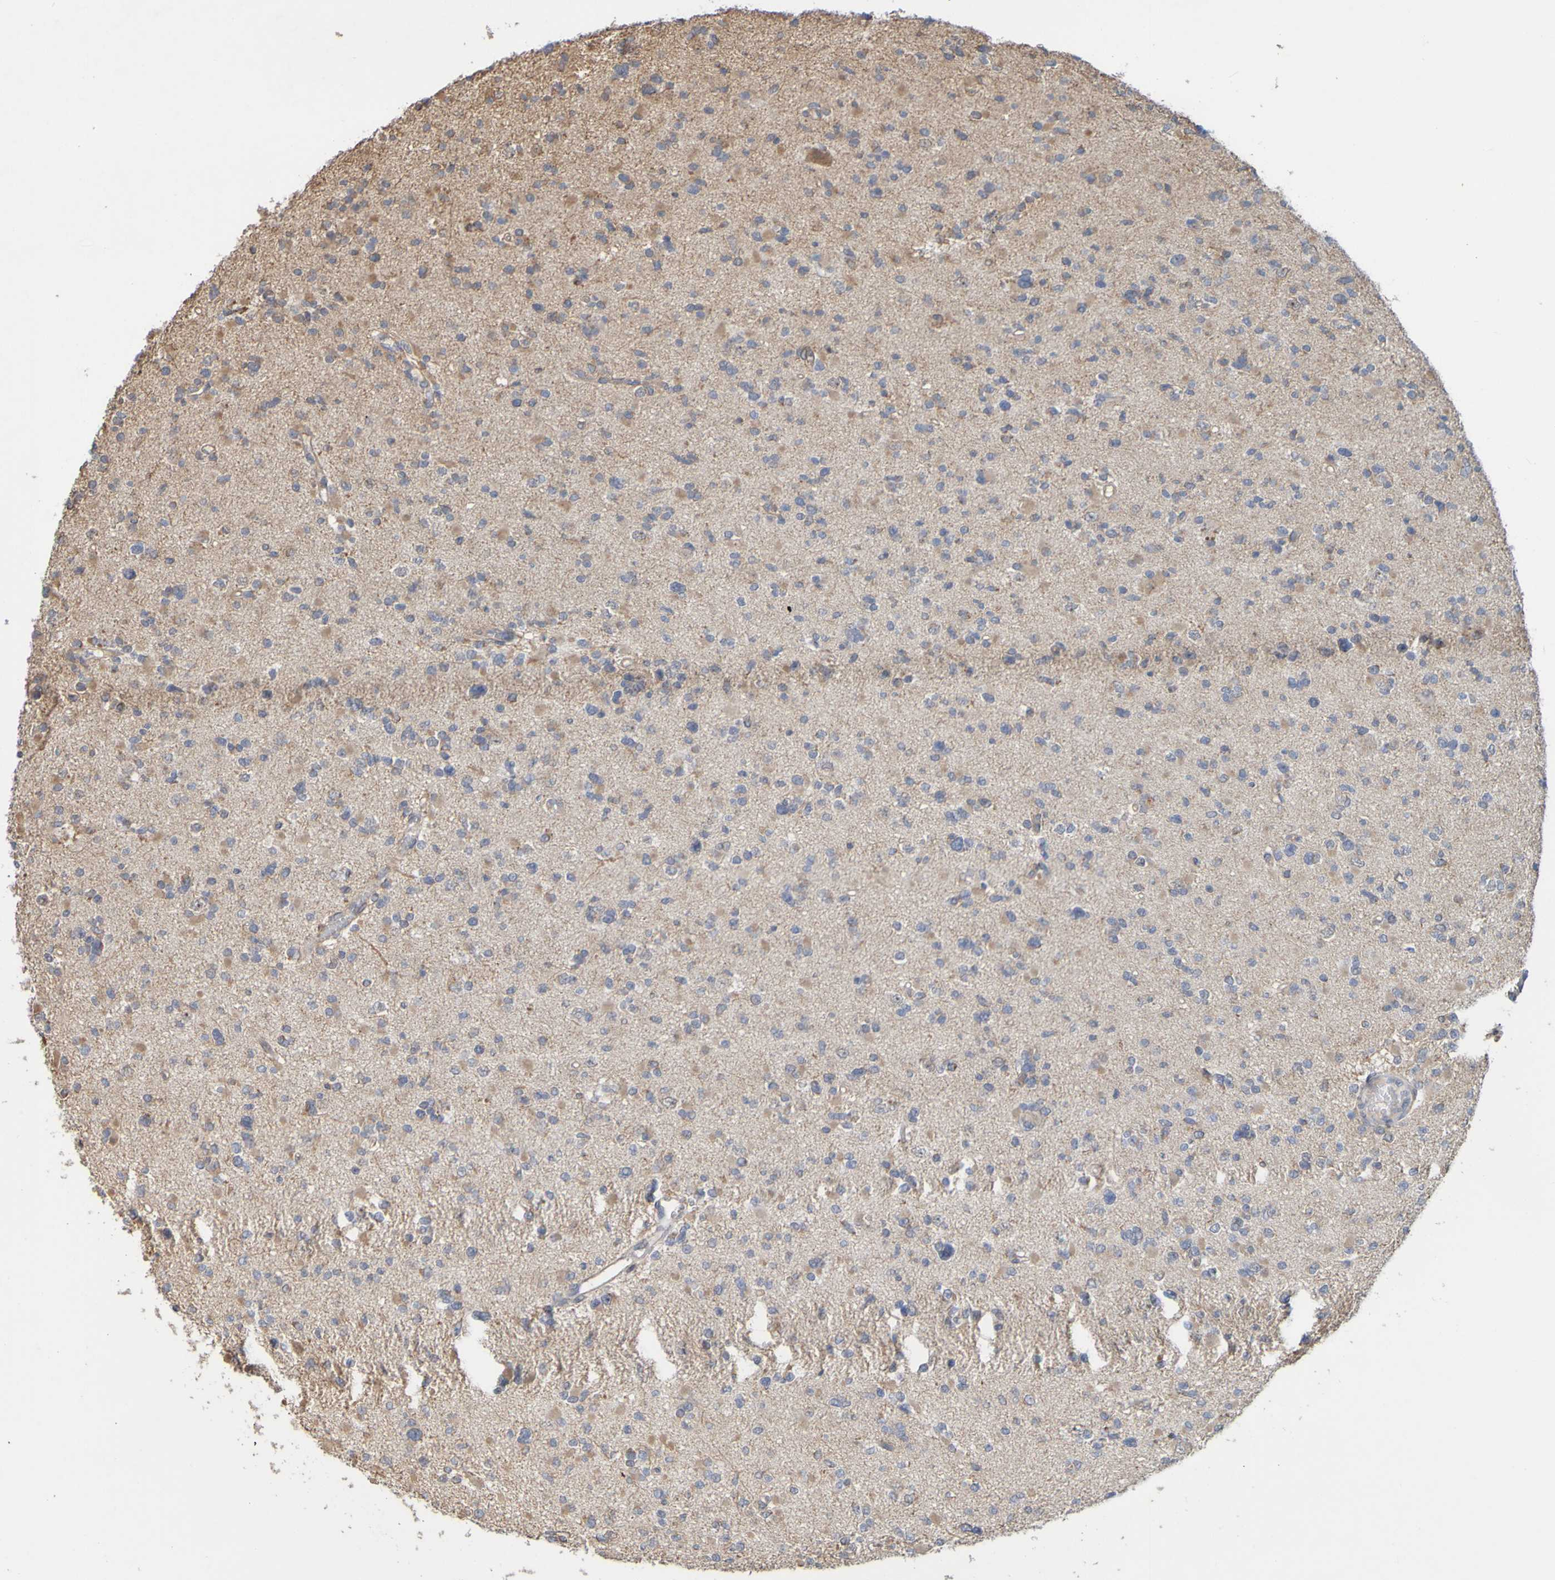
{"staining": {"intensity": "weak", "quantity": "25%-75%", "location": "cytoplasmic/membranous"}, "tissue": "glioma", "cell_type": "Tumor cells", "image_type": "cancer", "snomed": [{"axis": "morphology", "description": "Glioma, malignant, Low grade"}, {"axis": "topography", "description": "Brain"}], "caption": "Immunohistochemistry (IHC) micrograph of neoplastic tissue: human glioma stained using immunohistochemistry (IHC) exhibits low levels of weak protein expression localized specifically in the cytoplasmic/membranous of tumor cells, appearing as a cytoplasmic/membranous brown color.", "gene": "TMBIM1", "patient": {"sex": "female", "age": 22}}